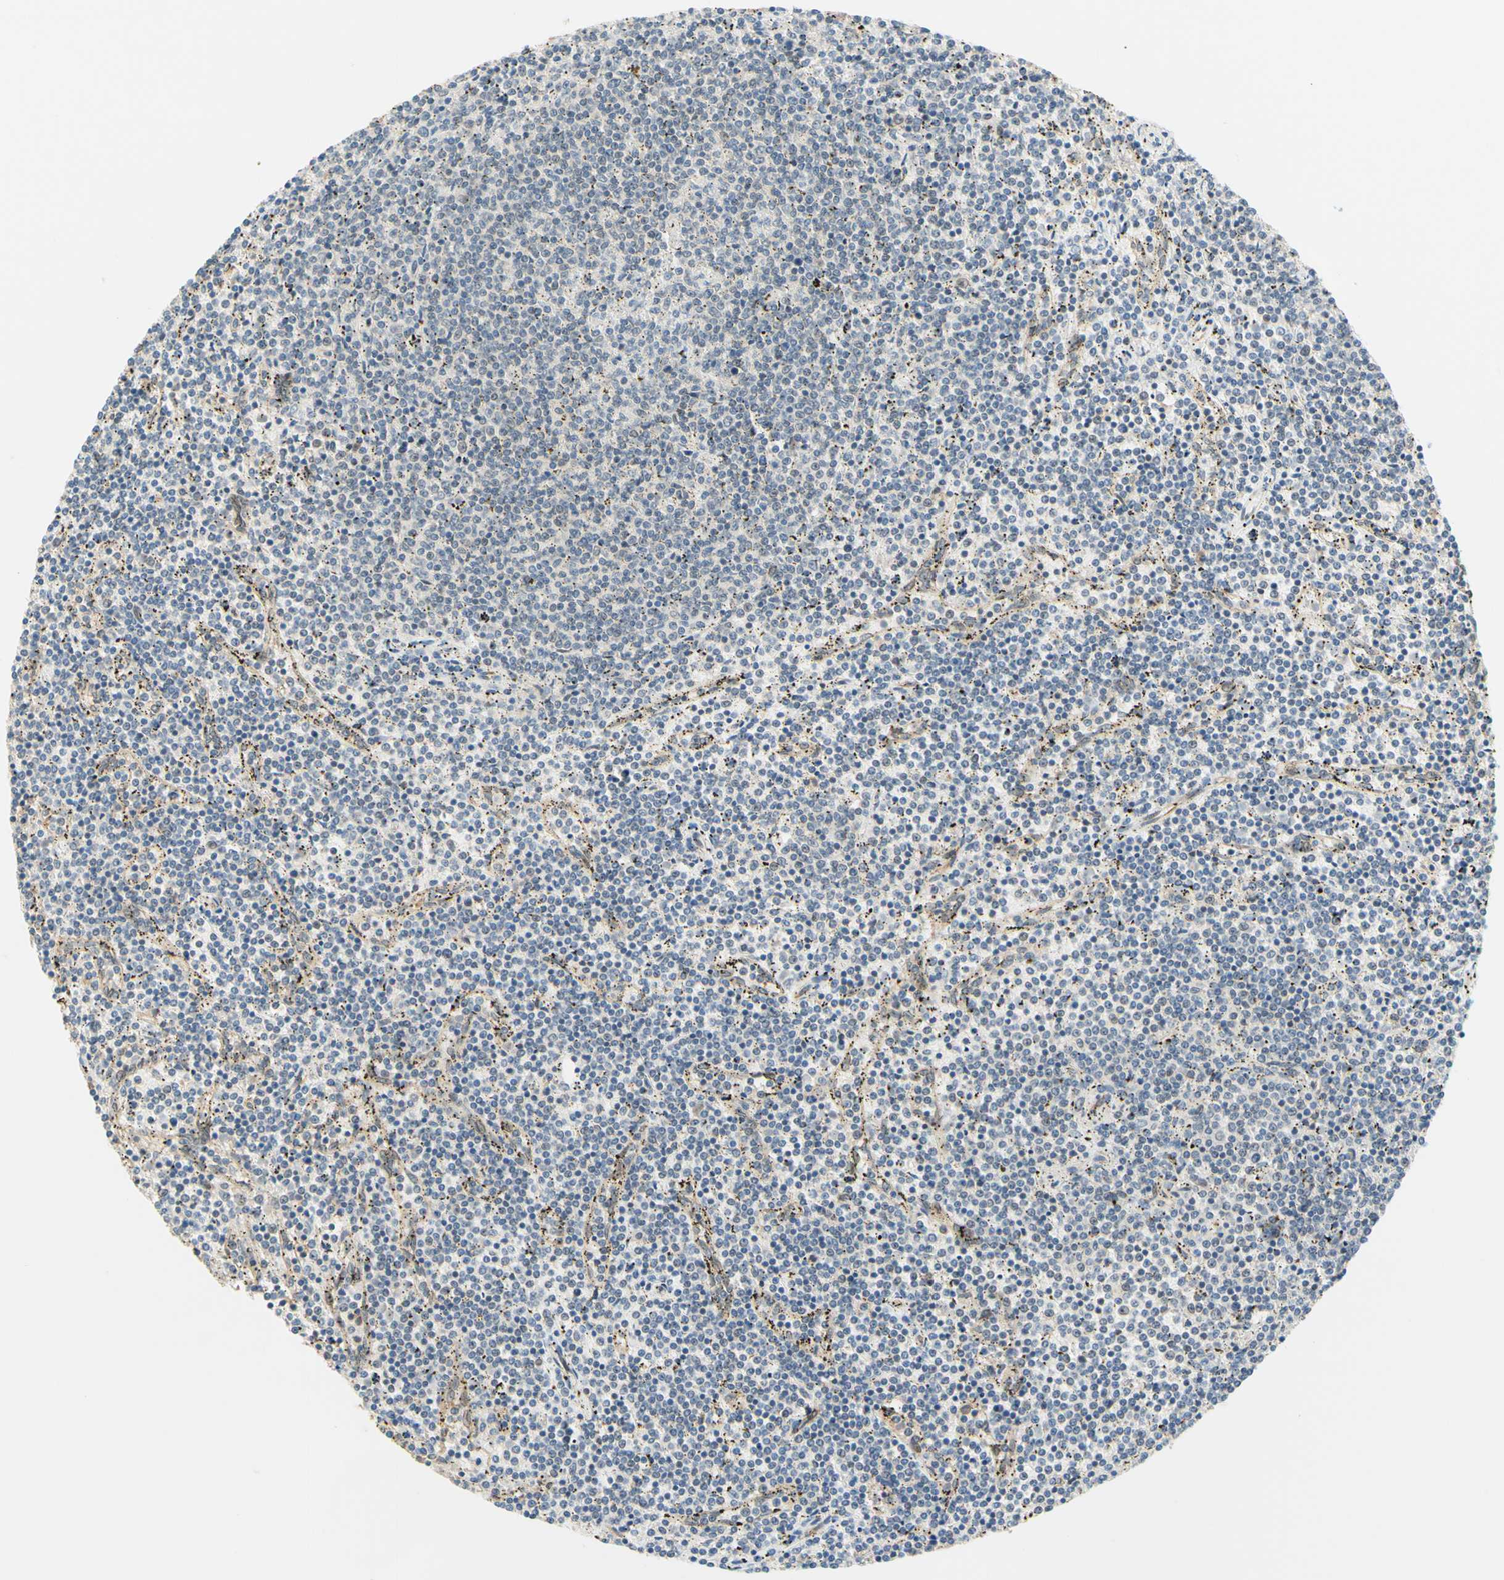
{"staining": {"intensity": "negative", "quantity": "none", "location": "none"}, "tissue": "lymphoma", "cell_type": "Tumor cells", "image_type": "cancer", "snomed": [{"axis": "morphology", "description": "Malignant lymphoma, non-Hodgkin's type, Low grade"}, {"axis": "topography", "description": "Spleen"}], "caption": "Tumor cells are negative for protein expression in human lymphoma.", "gene": "C2CD2L", "patient": {"sex": "female", "age": 50}}